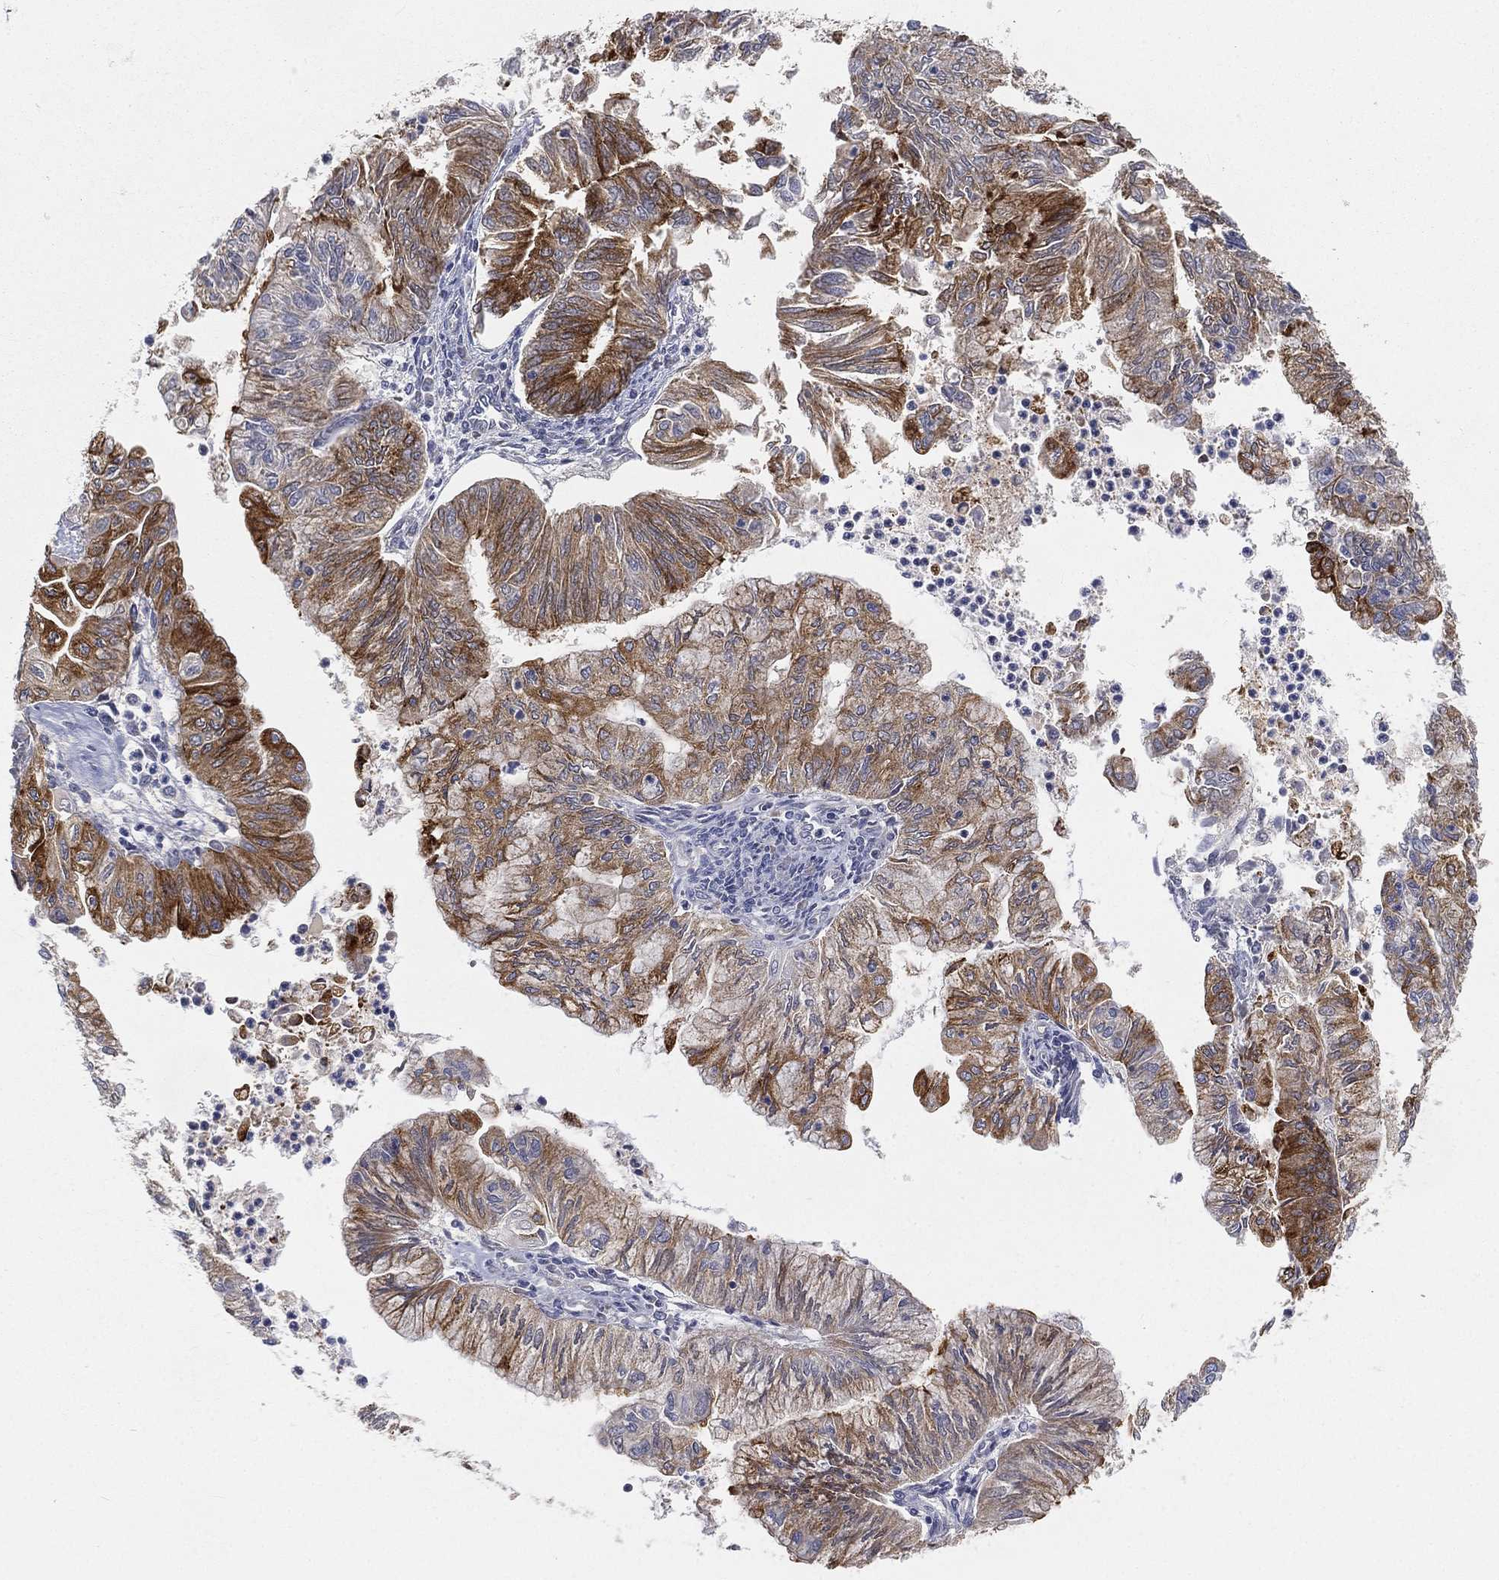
{"staining": {"intensity": "strong", "quantity": "25%-75%", "location": "cytoplasmic/membranous"}, "tissue": "endometrial cancer", "cell_type": "Tumor cells", "image_type": "cancer", "snomed": [{"axis": "morphology", "description": "Adenocarcinoma, NOS"}, {"axis": "topography", "description": "Endometrium"}], "caption": "Immunohistochemistry (IHC) of human endometrial cancer (adenocarcinoma) displays high levels of strong cytoplasmic/membranous expression in approximately 25%-75% of tumor cells.", "gene": "TMEM25", "patient": {"sex": "female", "age": 59}}